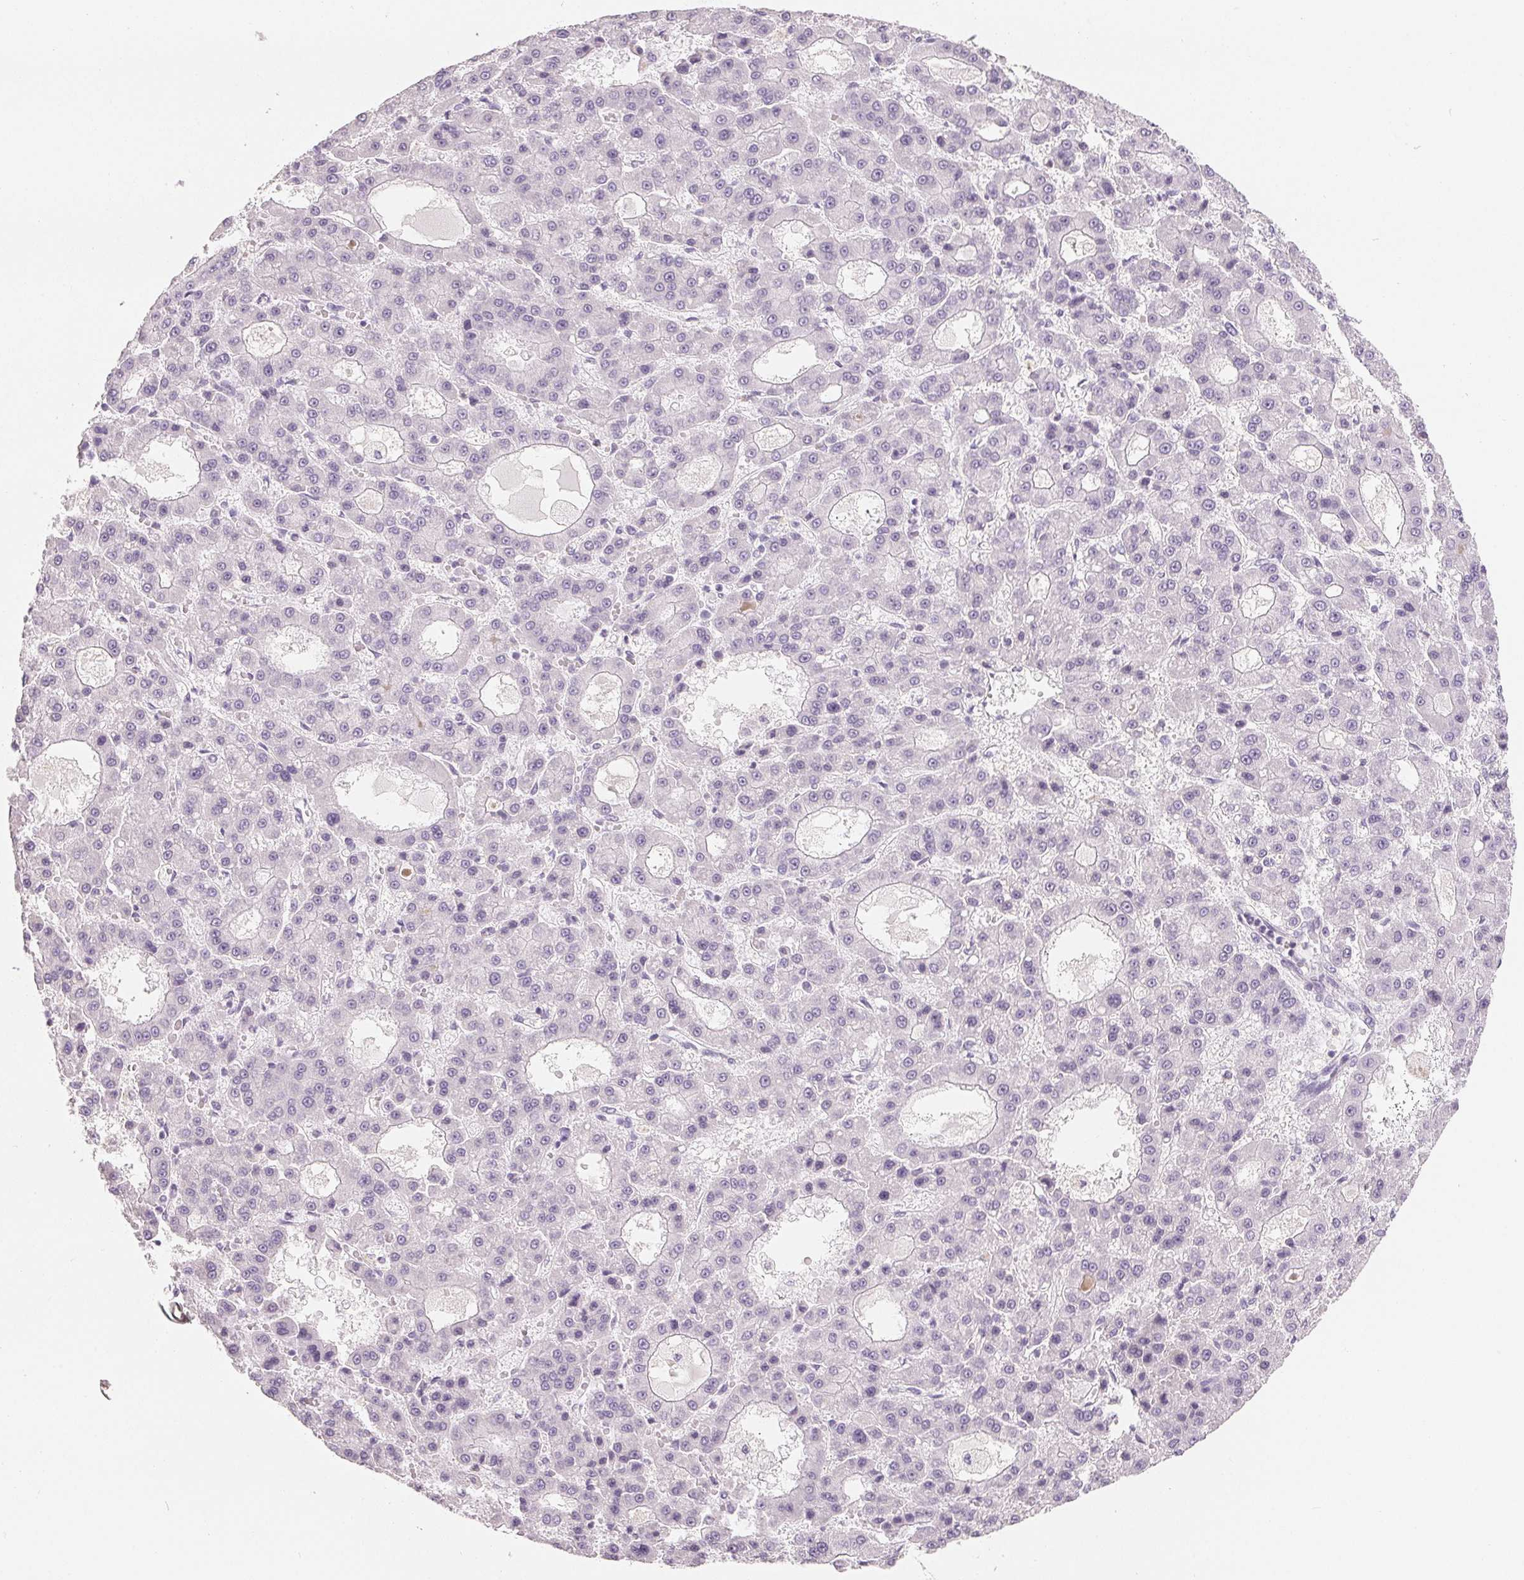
{"staining": {"intensity": "negative", "quantity": "none", "location": "none"}, "tissue": "liver cancer", "cell_type": "Tumor cells", "image_type": "cancer", "snomed": [{"axis": "morphology", "description": "Carcinoma, Hepatocellular, NOS"}, {"axis": "topography", "description": "Liver"}], "caption": "IHC photomicrograph of human liver cancer stained for a protein (brown), which displays no staining in tumor cells. (Immunohistochemistry, brightfield microscopy, high magnification).", "gene": "CD69", "patient": {"sex": "male", "age": 70}}